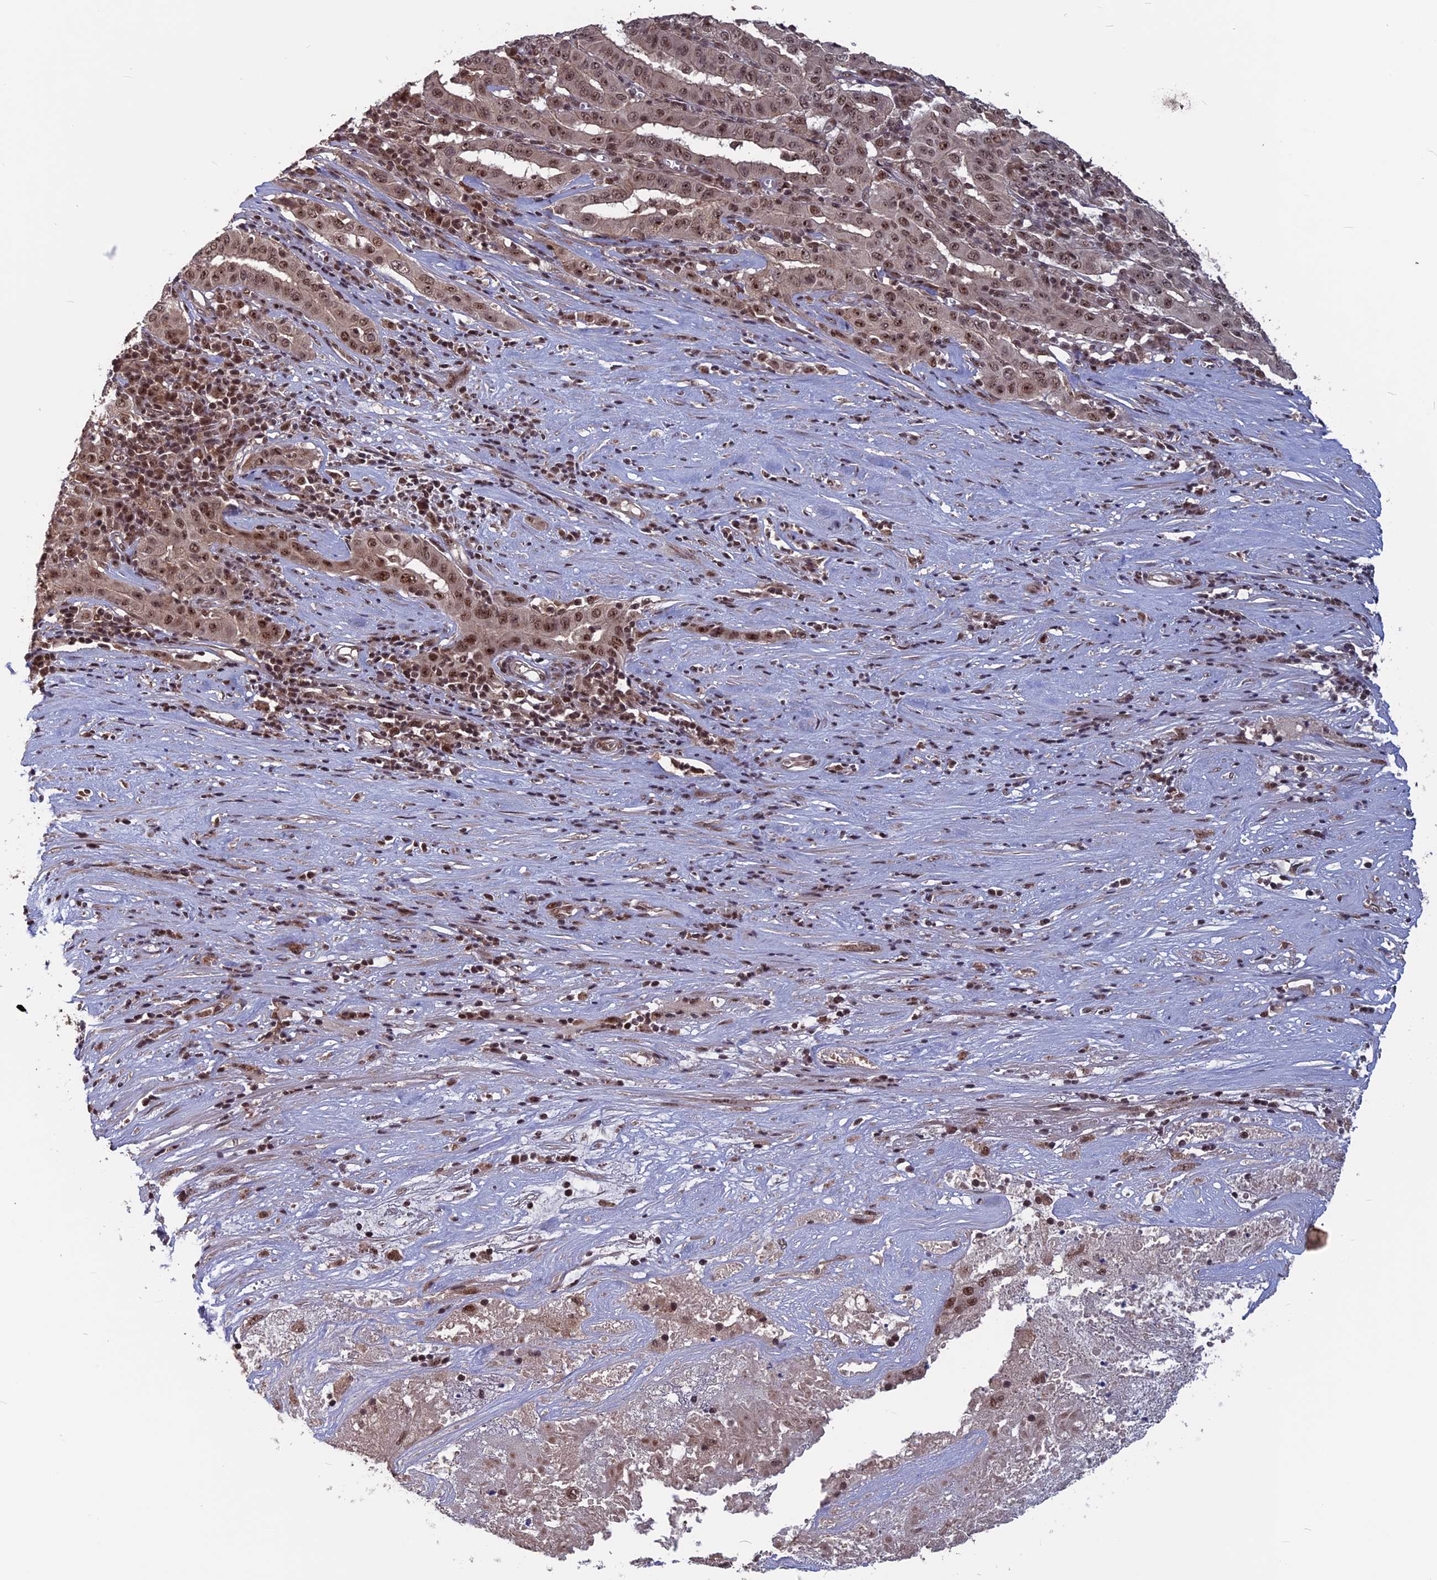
{"staining": {"intensity": "moderate", "quantity": ">75%", "location": "nuclear"}, "tissue": "pancreatic cancer", "cell_type": "Tumor cells", "image_type": "cancer", "snomed": [{"axis": "morphology", "description": "Adenocarcinoma, NOS"}, {"axis": "topography", "description": "Pancreas"}], "caption": "Adenocarcinoma (pancreatic) stained with DAB (3,3'-diaminobenzidine) IHC reveals medium levels of moderate nuclear positivity in about >75% of tumor cells.", "gene": "CACTIN", "patient": {"sex": "male", "age": 63}}